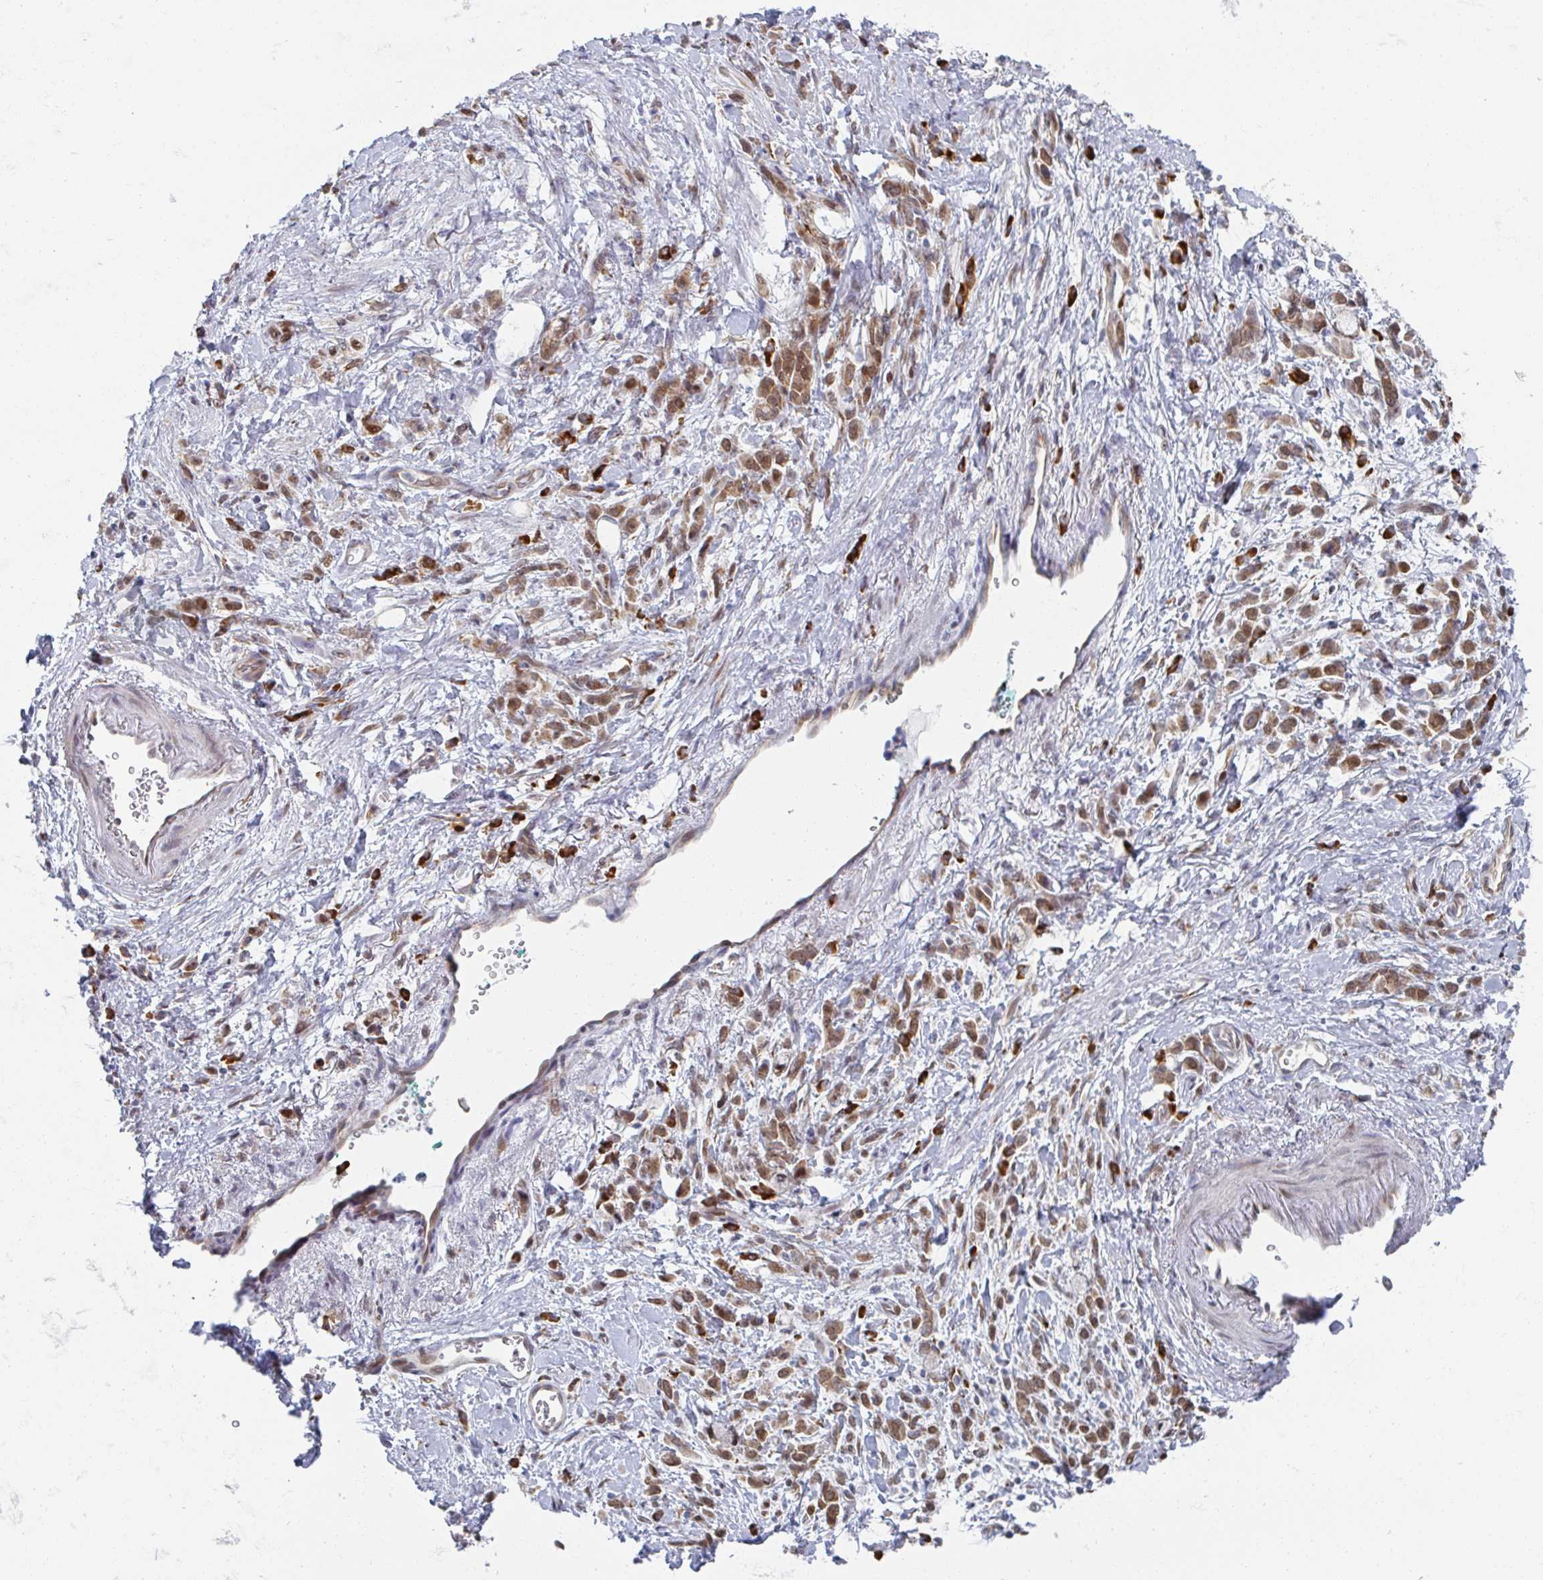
{"staining": {"intensity": "weak", "quantity": ">75%", "location": "cytoplasmic/membranous,nuclear"}, "tissue": "stomach cancer", "cell_type": "Tumor cells", "image_type": "cancer", "snomed": [{"axis": "morphology", "description": "Adenocarcinoma, NOS"}, {"axis": "topography", "description": "Stomach"}], "caption": "The immunohistochemical stain shows weak cytoplasmic/membranous and nuclear positivity in tumor cells of stomach adenocarcinoma tissue.", "gene": "TRAPPC10", "patient": {"sex": "male", "age": 77}}